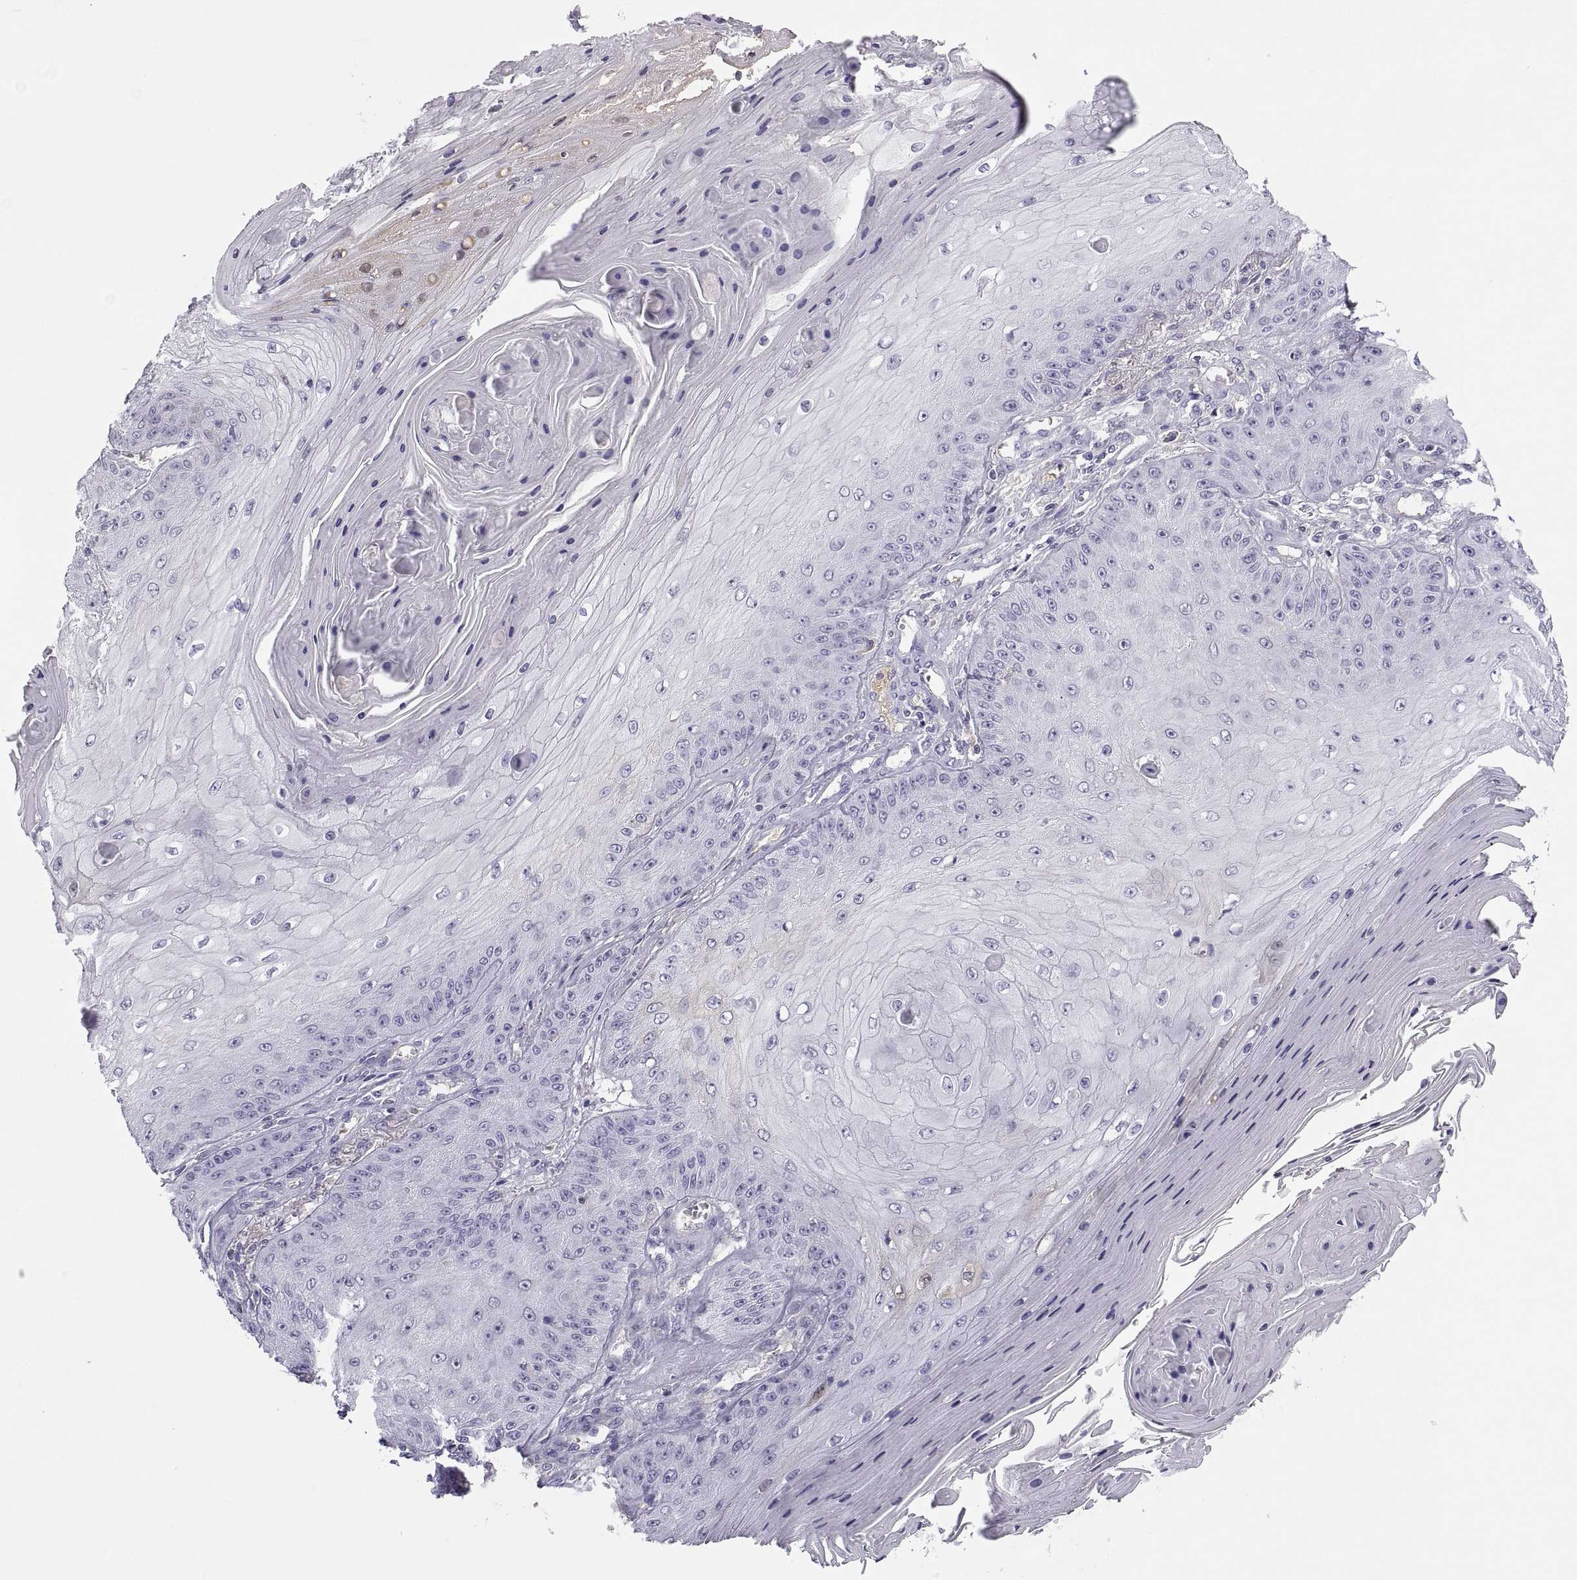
{"staining": {"intensity": "negative", "quantity": "none", "location": "none"}, "tissue": "skin cancer", "cell_type": "Tumor cells", "image_type": "cancer", "snomed": [{"axis": "morphology", "description": "Squamous cell carcinoma, NOS"}, {"axis": "topography", "description": "Skin"}], "caption": "Immunohistochemical staining of human squamous cell carcinoma (skin) reveals no significant expression in tumor cells.", "gene": "MAGEB2", "patient": {"sex": "male", "age": 70}}